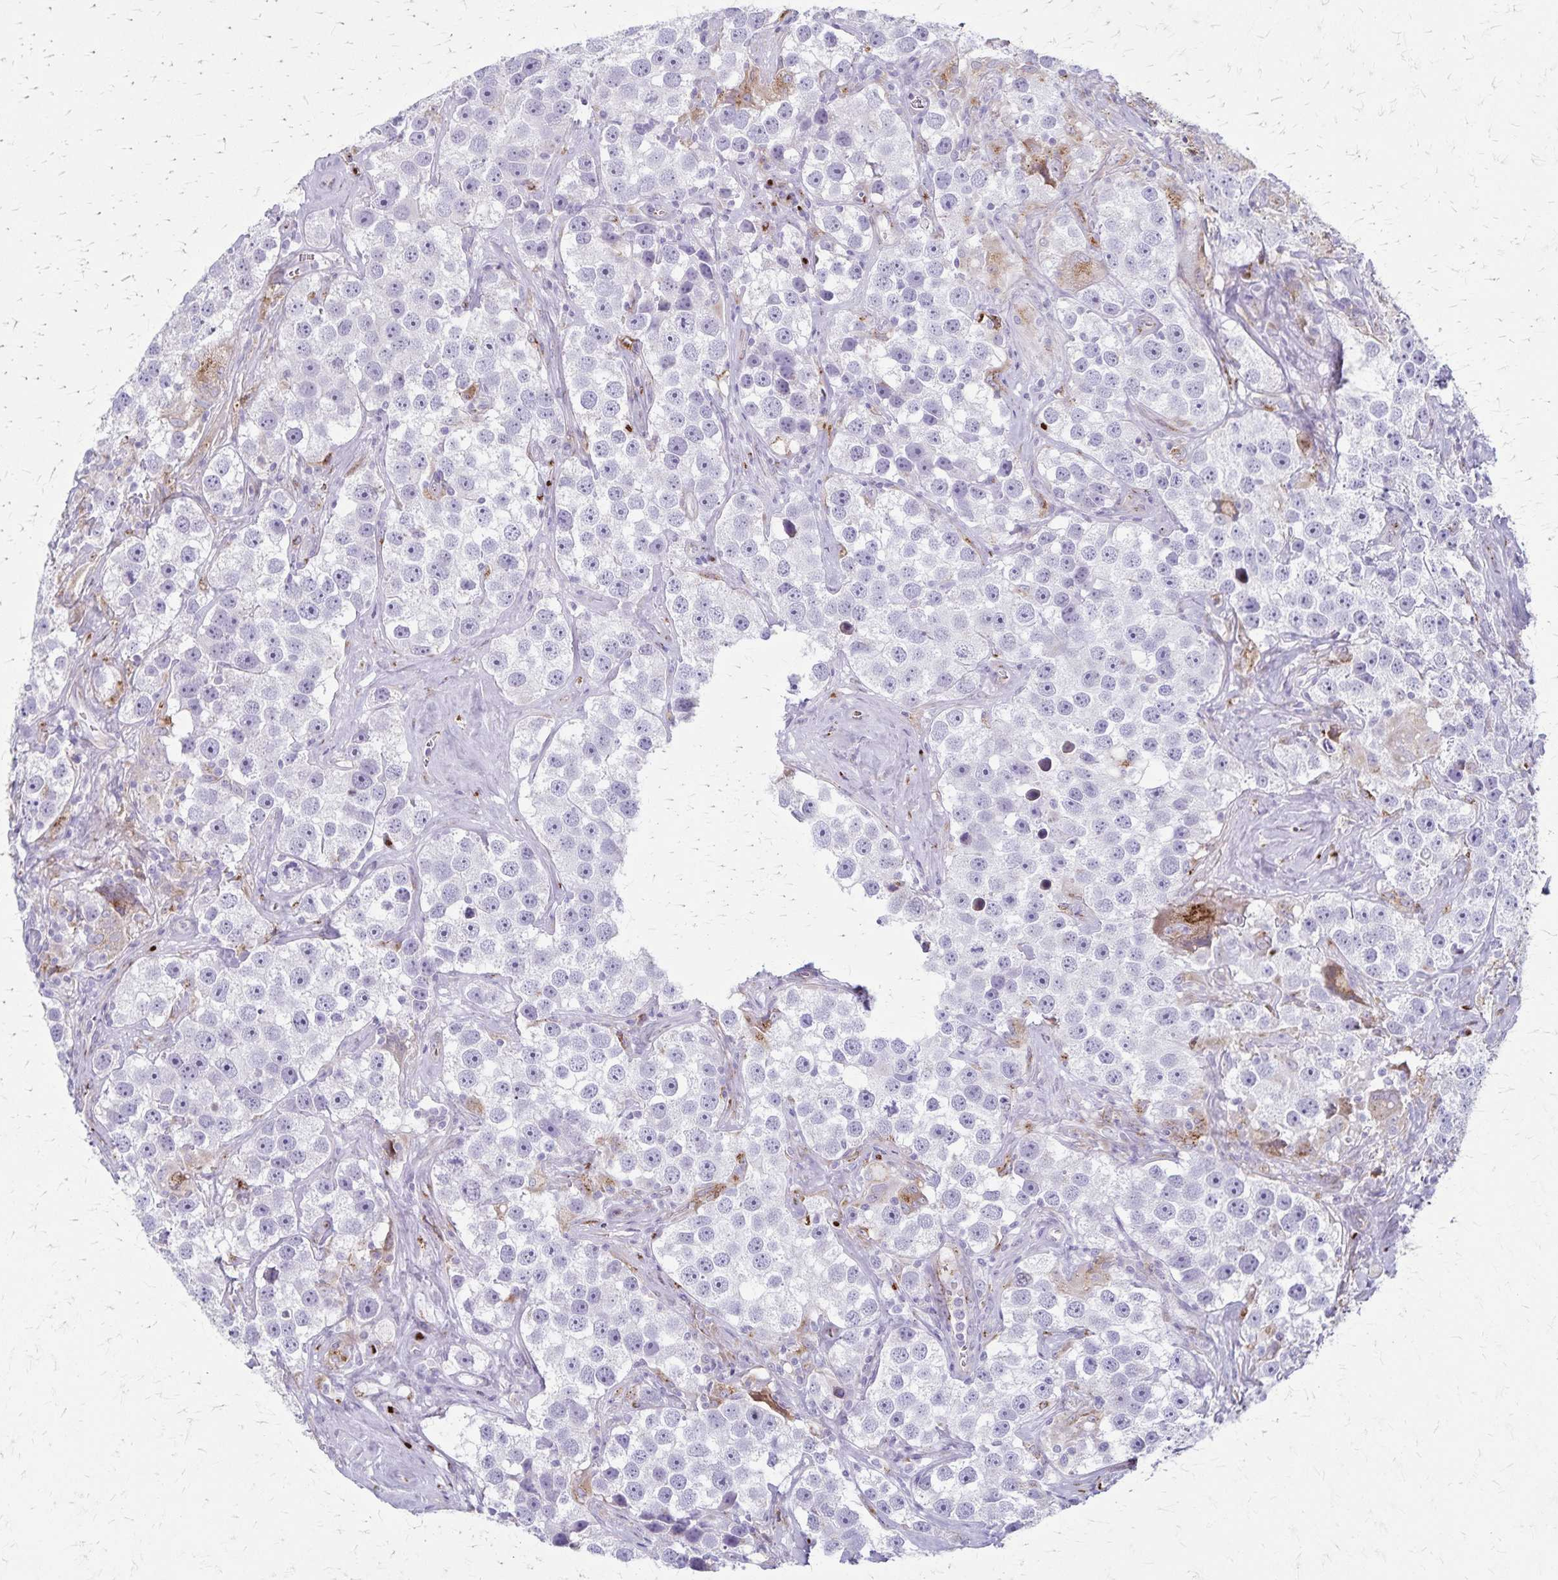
{"staining": {"intensity": "negative", "quantity": "none", "location": "none"}, "tissue": "testis cancer", "cell_type": "Tumor cells", "image_type": "cancer", "snomed": [{"axis": "morphology", "description": "Seminoma, NOS"}, {"axis": "topography", "description": "Testis"}], "caption": "DAB (3,3'-diaminobenzidine) immunohistochemical staining of human testis cancer (seminoma) reveals no significant staining in tumor cells.", "gene": "MCFD2", "patient": {"sex": "male", "age": 49}}